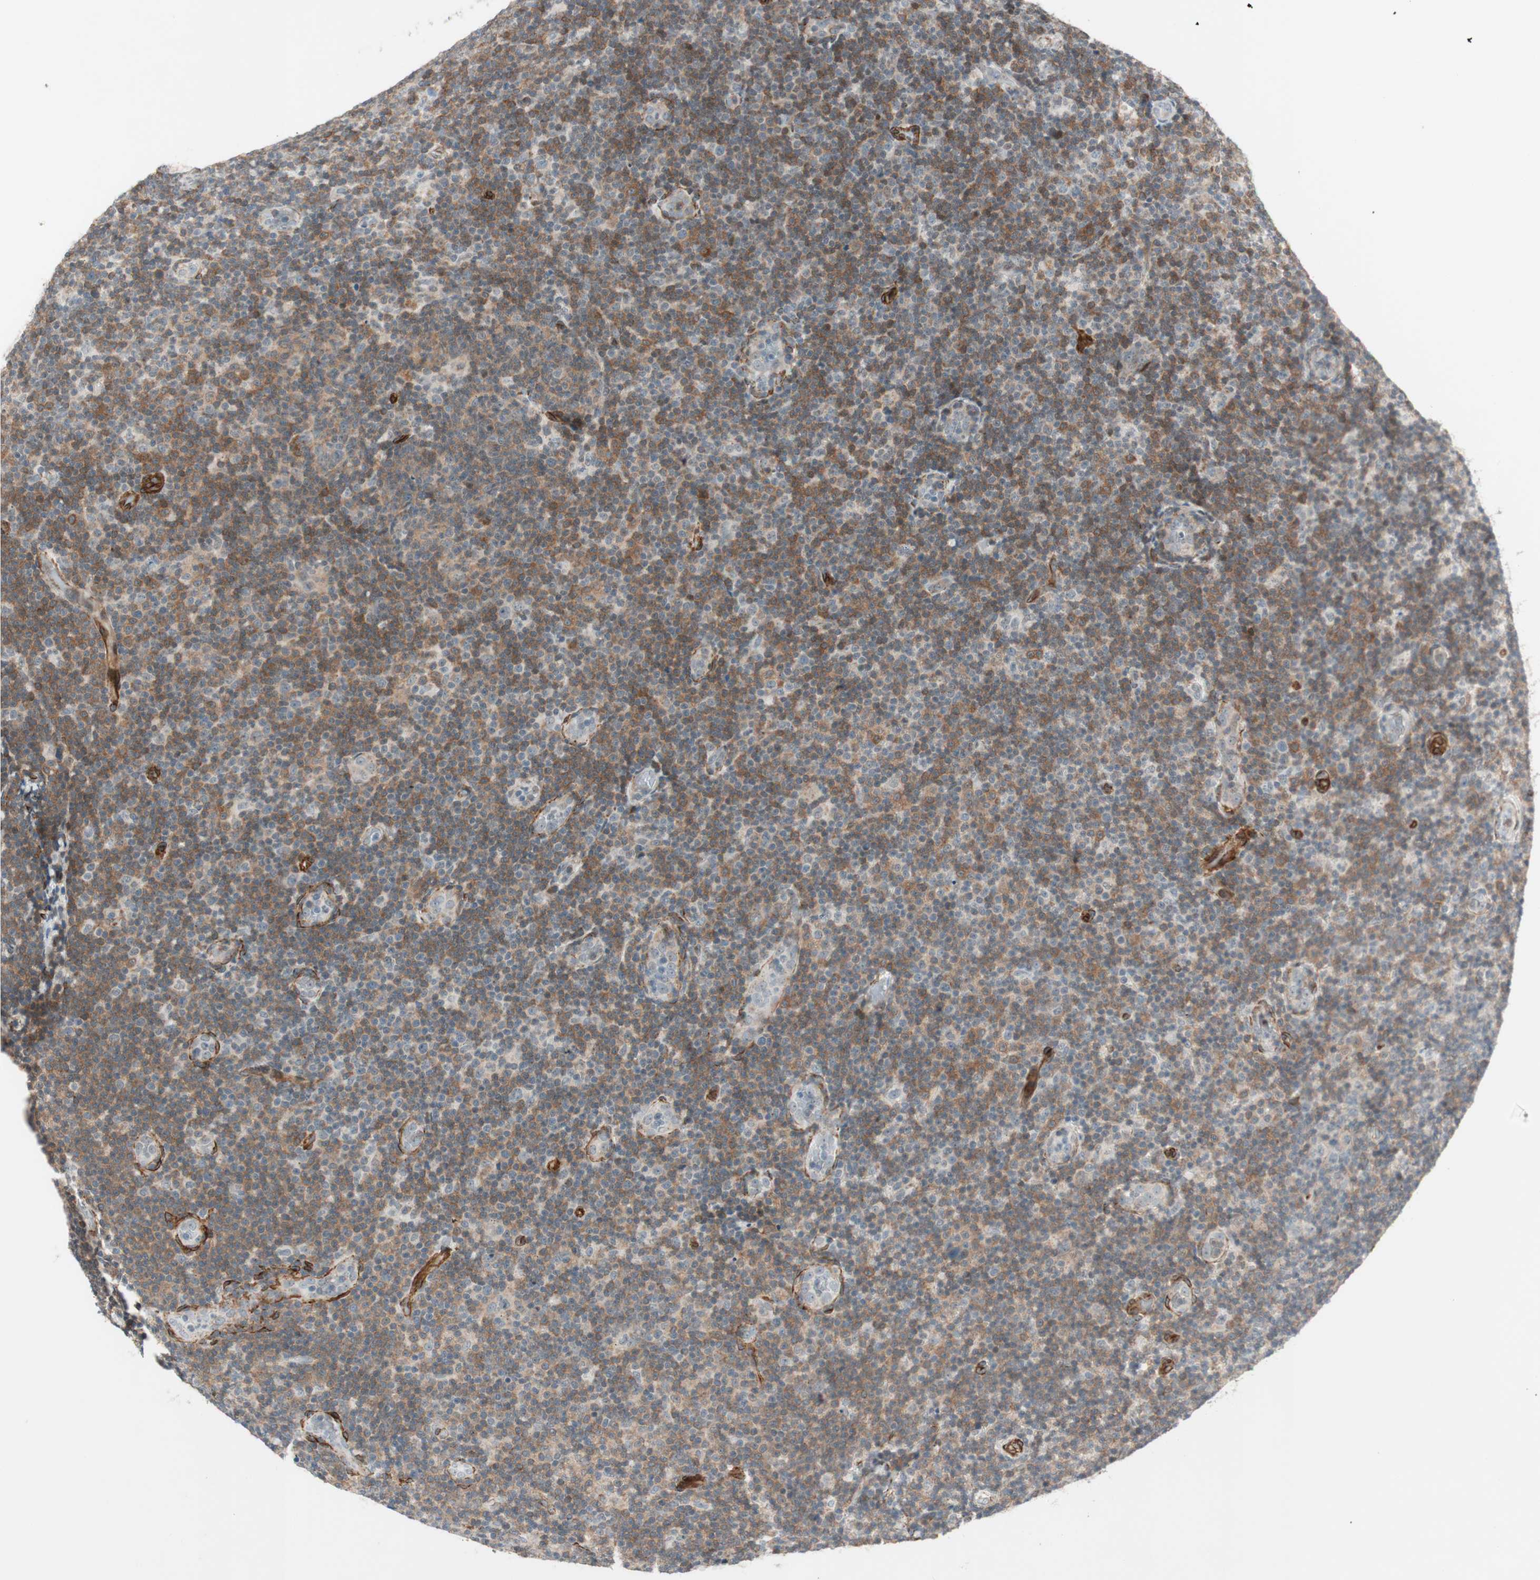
{"staining": {"intensity": "moderate", "quantity": "25%-75%", "location": "cytoplasmic/membranous"}, "tissue": "lymphoma", "cell_type": "Tumor cells", "image_type": "cancer", "snomed": [{"axis": "morphology", "description": "Malignant lymphoma, non-Hodgkin's type, Low grade"}, {"axis": "topography", "description": "Lymph node"}], "caption": "Protein expression analysis of malignant lymphoma, non-Hodgkin's type (low-grade) displays moderate cytoplasmic/membranous staining in about 25%-75% of tumor cells.", "gene": "CDK19", "patient": {"sex": "male", "age": 83}}